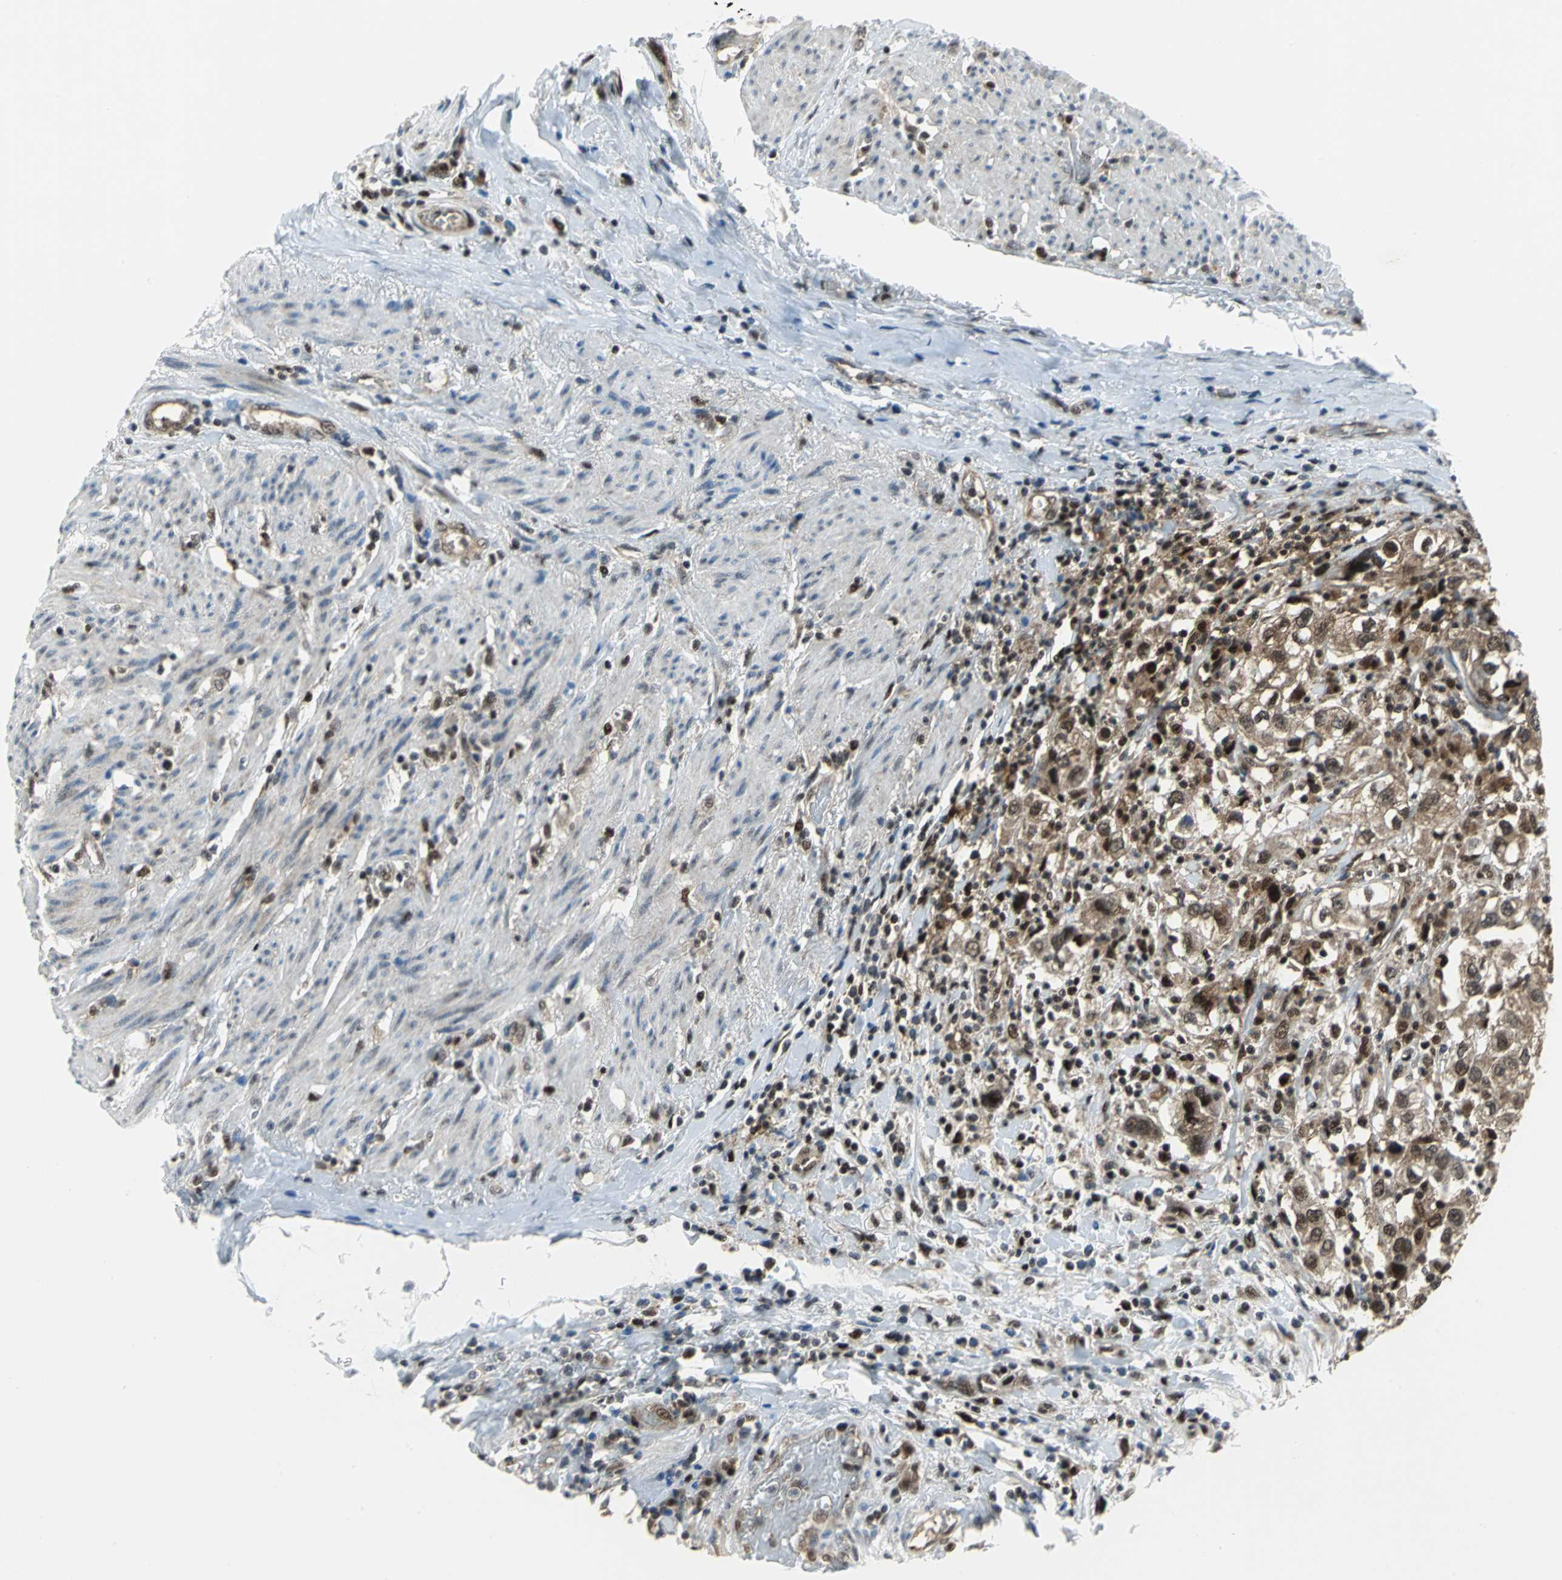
{"staining": {"intensity": "moderate", "quantity": "25%-75%", "location": "cytoplasmic/membranous,nuclear"}, "tissue": "urothelial cancer", "cell_type": "Tumor cells", "image_type": "cancer", "snomed": [{"axis": "morphology", "description": "Urothelial carcinoma, High grade"}, {"axis": "topography", "description": "Urinary bladder"}], "caption": "This photomicrograph demonstrates IHC staining of human urothelial carcinoma (high-grade), with medium moderate cytoplasmic/membranous and nuclear staining in approximately 25%-75% of tumor cells.", "gene": "PSMA4", "patient": {"sex": "female", "age": 80}}